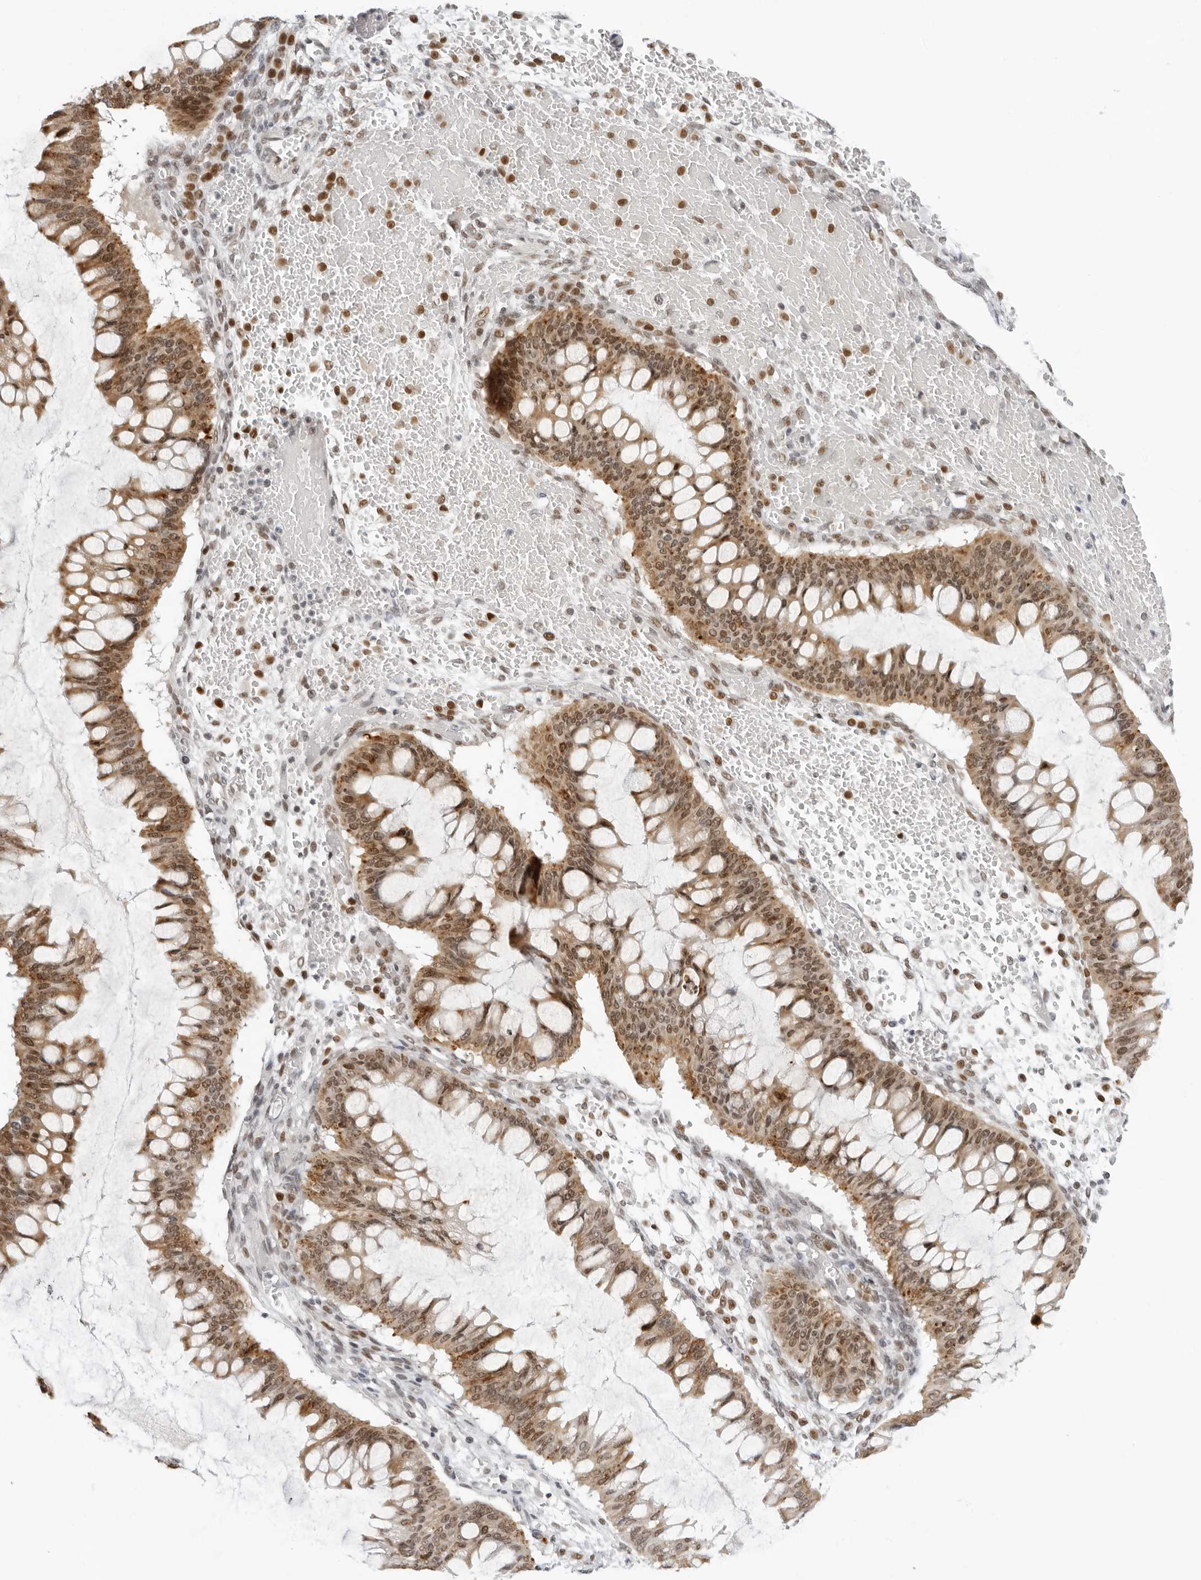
{"staining": {"intensity": "moderate", "quantity": ">75%", "location": "cytoplasmic/membranous,nuclear"}, "tissue": "ovarian cancer", "cell_type": "Tumor cells", "image_type": "cancer", "snomed": [{"axis": "morphology", "description": "Cystadenocarcinoma, mucinous, NOS"}, {"axis": "topography", "description": "Ovary"}], "caption": "Ovarian cancer (mucinous cystadenocarcinoma) tissue demonstrates moderate cytoplasmic/membranous and nuclear expression in approximately >75% of tumor cells, visualized by immunohistochemistry.", "gene": "MSH6", "patient": {"sex": "female", "age": 73}}